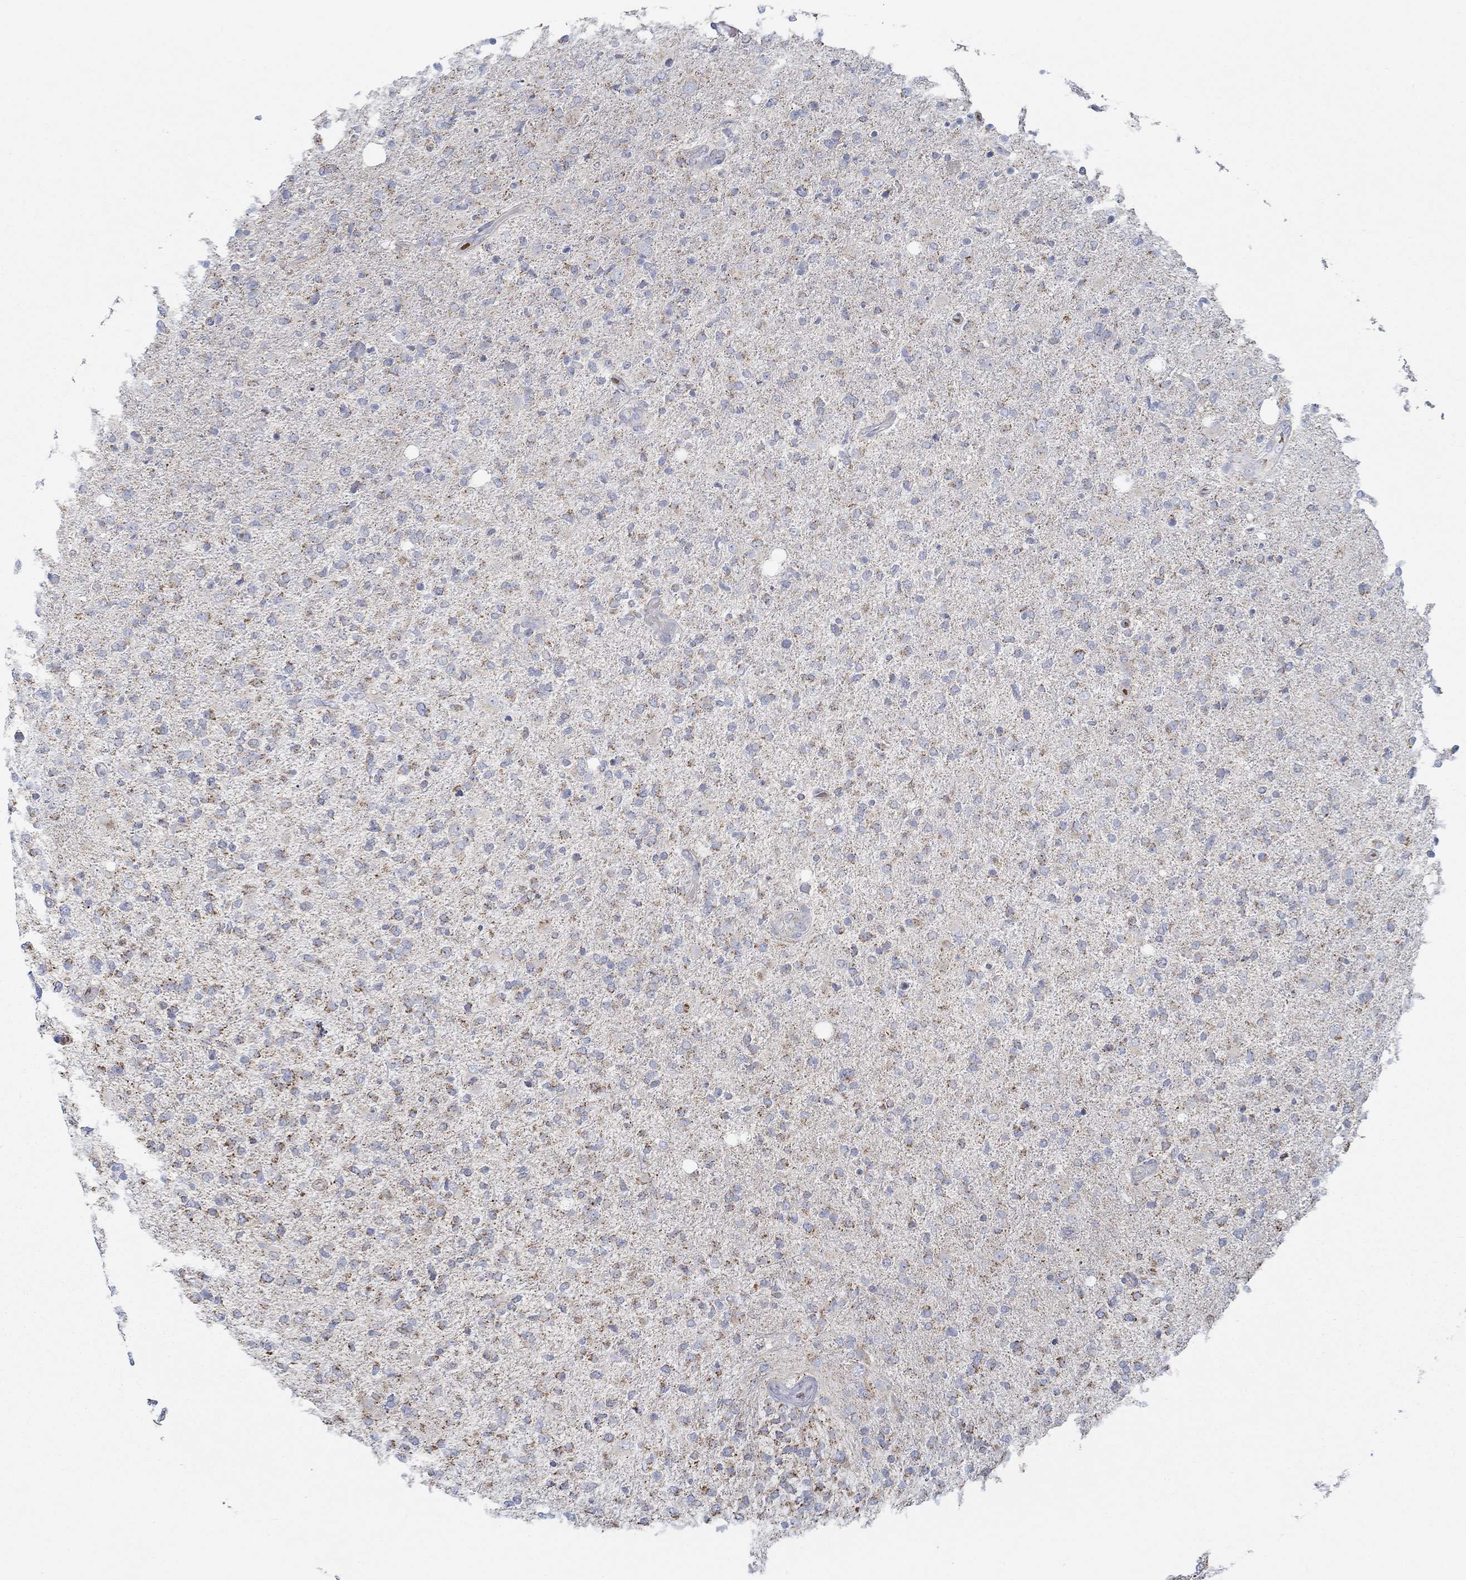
{"staining": {"intensity": "moderate", "quantity": "<25%", "location": "cytoplasmic/membranous"}, "tissue": "glioma", "cell_type": "Tumor cells", "image_type": "cancer", "snomed": [{"axis": "morphology", "description": "Glioma, malignant, High grade"}, {"axis": "topography", "description": "Cerebral cortex"}], "caption": "Immunohistochemical staining of malignant glioma (high-grade) reveals moderate cytoplasmic/membranous protein expression in about <25% of tumor cells.", "gene": "GLOD5", "patient": {"sex": "male", "age": 70}}